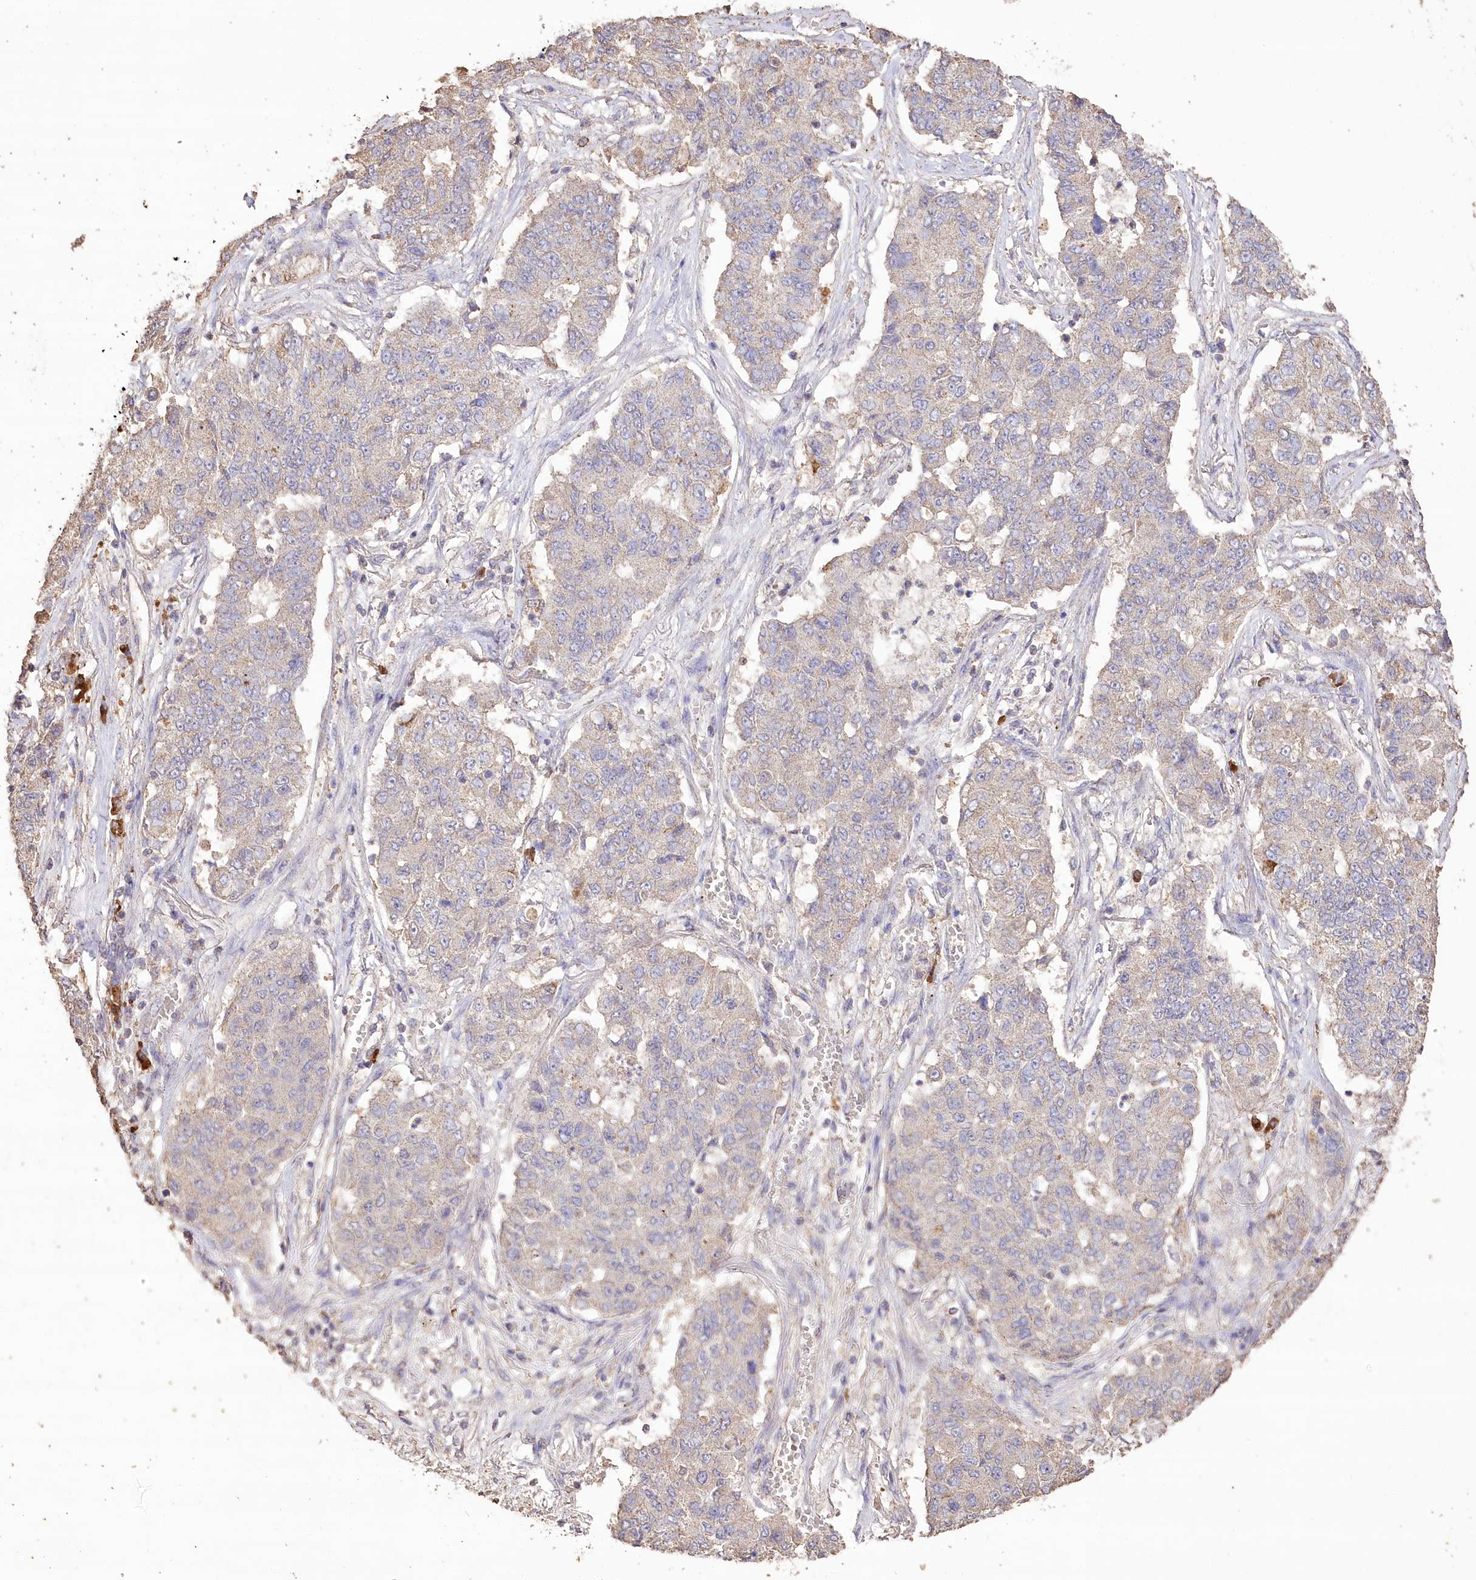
{"staining": {"intensity": "negative", "quantity": "none", "location": "none"}, "tissue": "lung cancer", "cell_type": "Tumor cells", "image_type": "cancer", "snomed": [{"axis": "morphology", "description": "Squamous cell carcinoma, NOS"}, {"axis": "topography", "description": "Lung"}], "caption": "Immunohistochemistry image of human lung cancer (squamous cell carcinoma) stained for a protein (brown), which exhibits no staining in tumor cells. (DAB (3,3'-diaminobenzidine) immunohistochemistry (IHC) with hematoxylin counter stain).", "gene": "IREB2", "patient": {"sex": "male", "age": 74}}